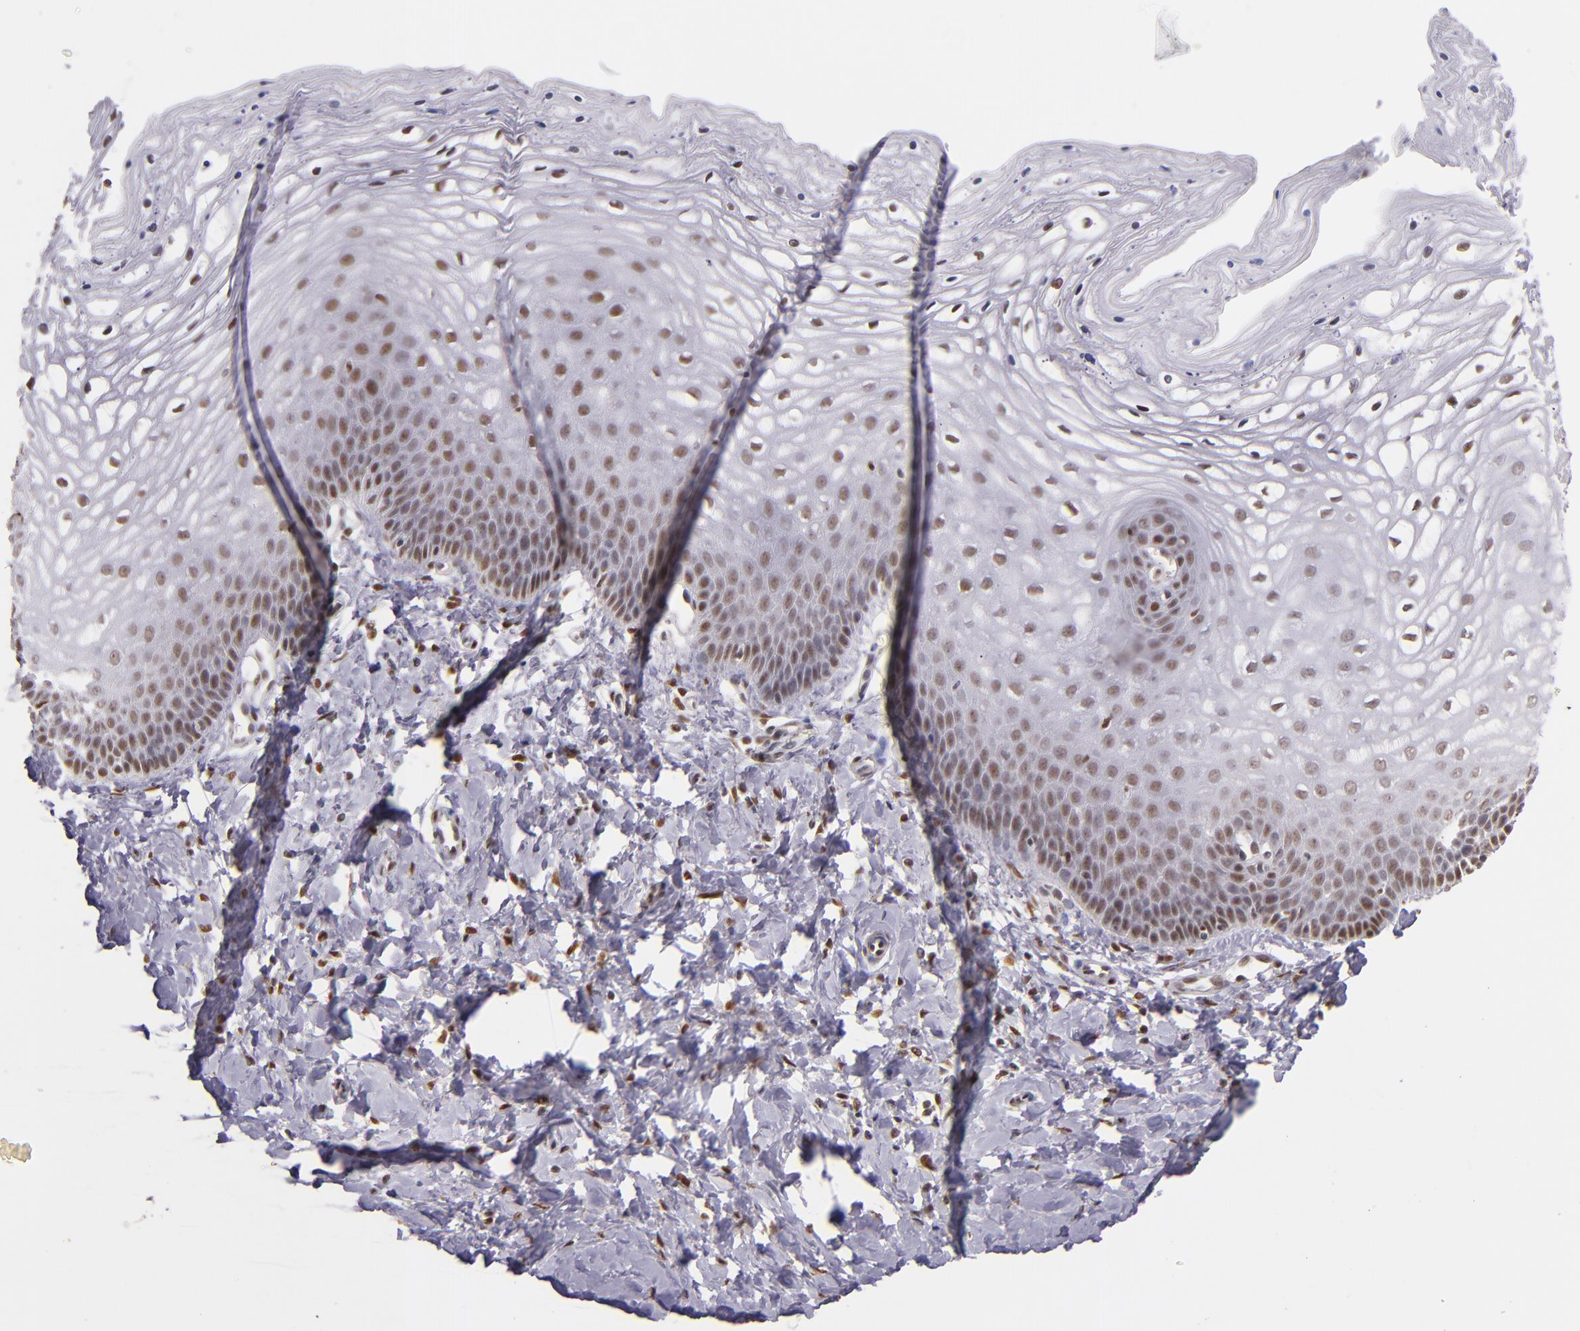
{"staining": {"intensity": "weak", "quantity": "25%-75%", "location": "nuclear"}, "tissue": "vagina", "cell_type": "Squamous epithelial cells", "image_type": "normal", "snomed": [{"axis": "morphology", "description": "Normal tissue, NOS"}, {"axis": "topography", "description": "Vagina"}], "caption": "This image displays normal vagina stained with immunohistochemistry (IHC) to label a protein in brown. The nuclear of squamous epithelial cells show weak positivity for the protein. Nuclei are counter-stained blue.", "gene": "NCOR2", "patient": {"sex": "female", "age": 68}}